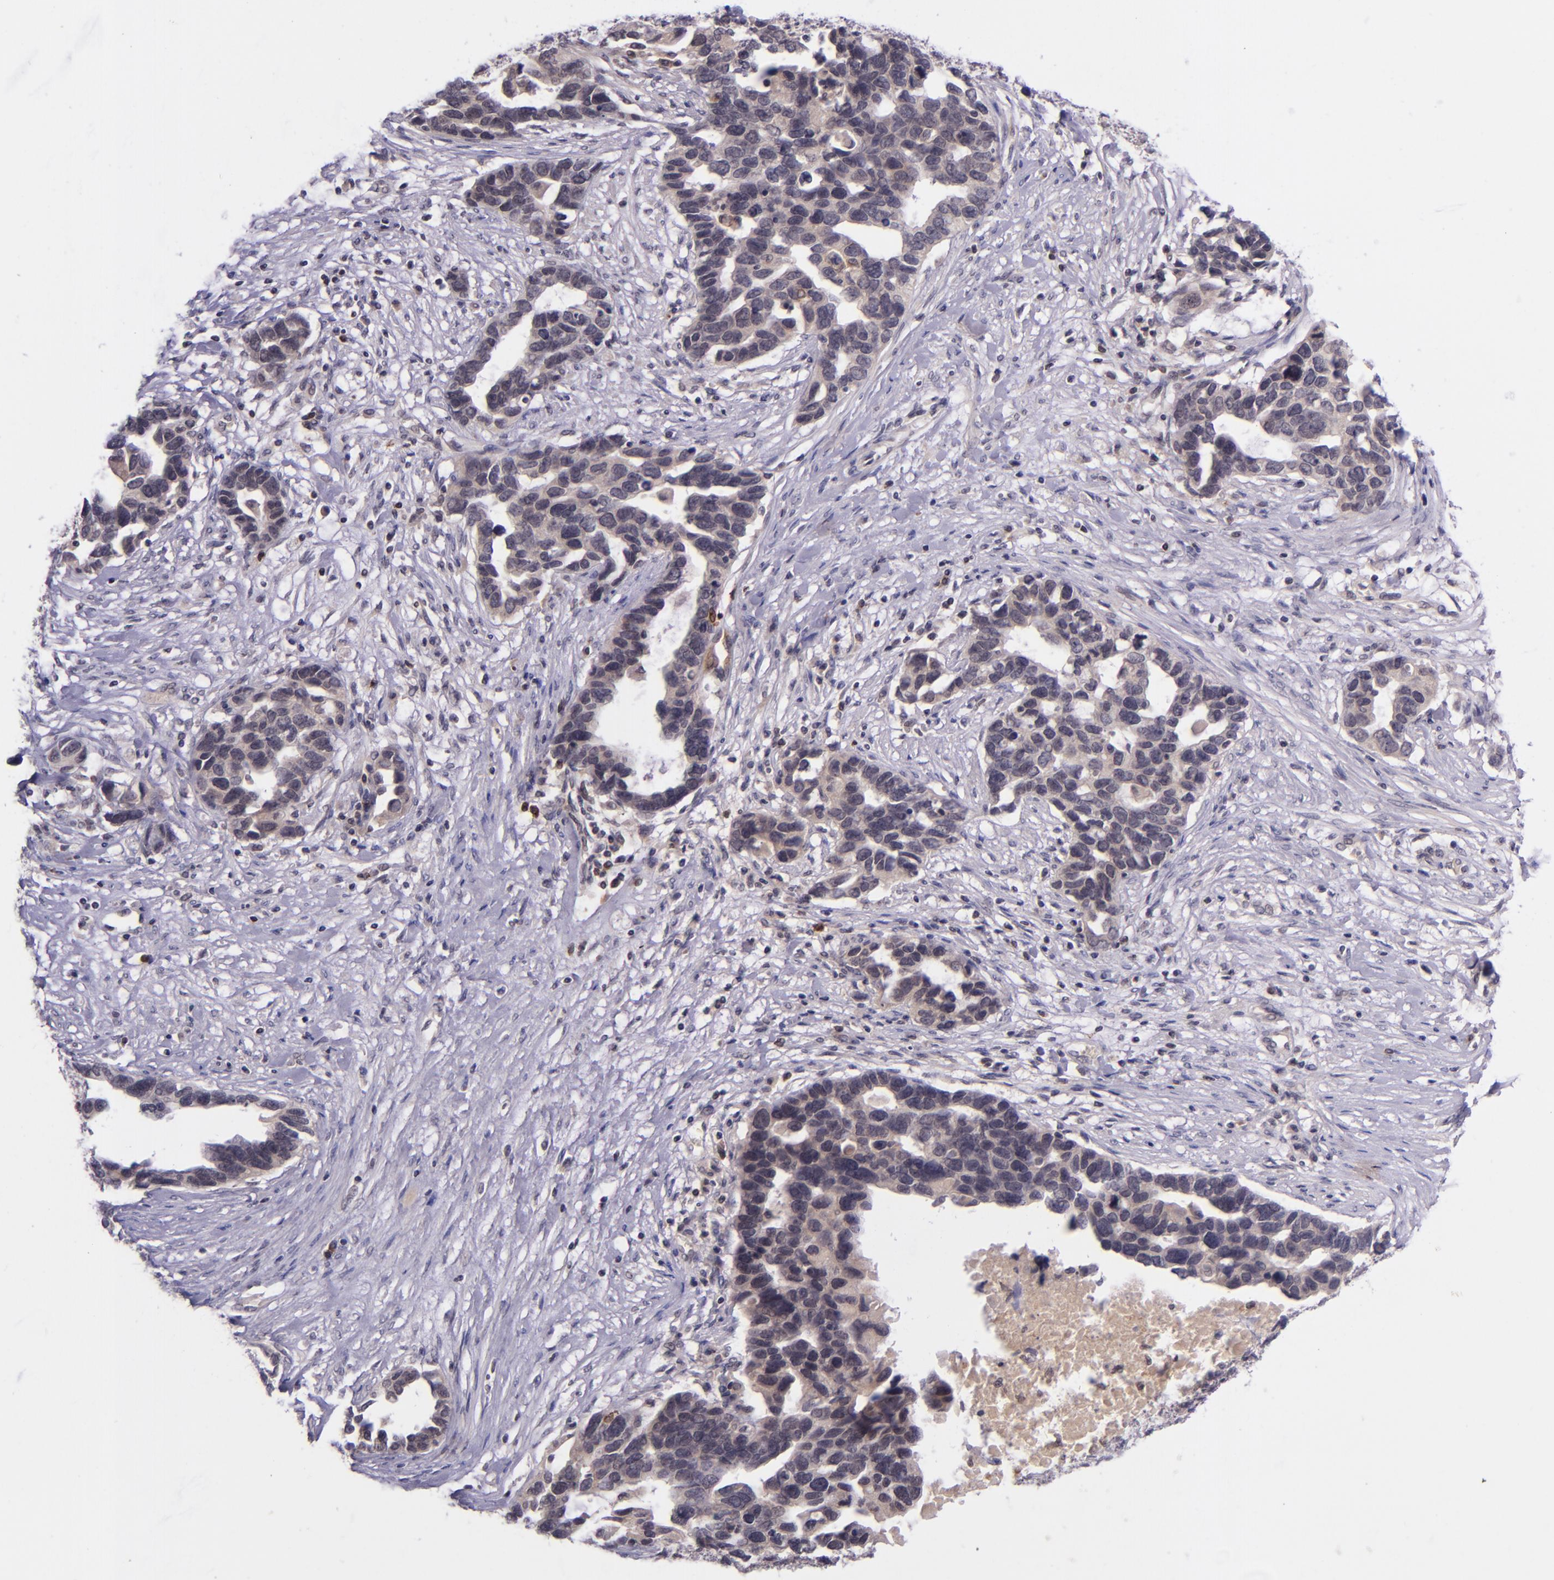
{"staining": {"intensity": "weak", "quantity": "25%-75%", "location": "cytoplasmic/membranous"}, "tissue": "ovarian cancer", "cell_type": "Tumor cells", "image_type": "cancer", "snomed": [{"axis": "morphology", "description": "Cystadenocarcinoma, serous, NOS"}, {"axis": "topography", "description": "Ovary"}], "caption": "This is a micrograph of immunohistochemistry staining of ovarian cancer (serous cystadenocarcinoma), which shows weak positivity in the cytoplasmic/membranous of tumor cells.", "gene": "SELL", "patient": {"sex": "female", "age": 54}}